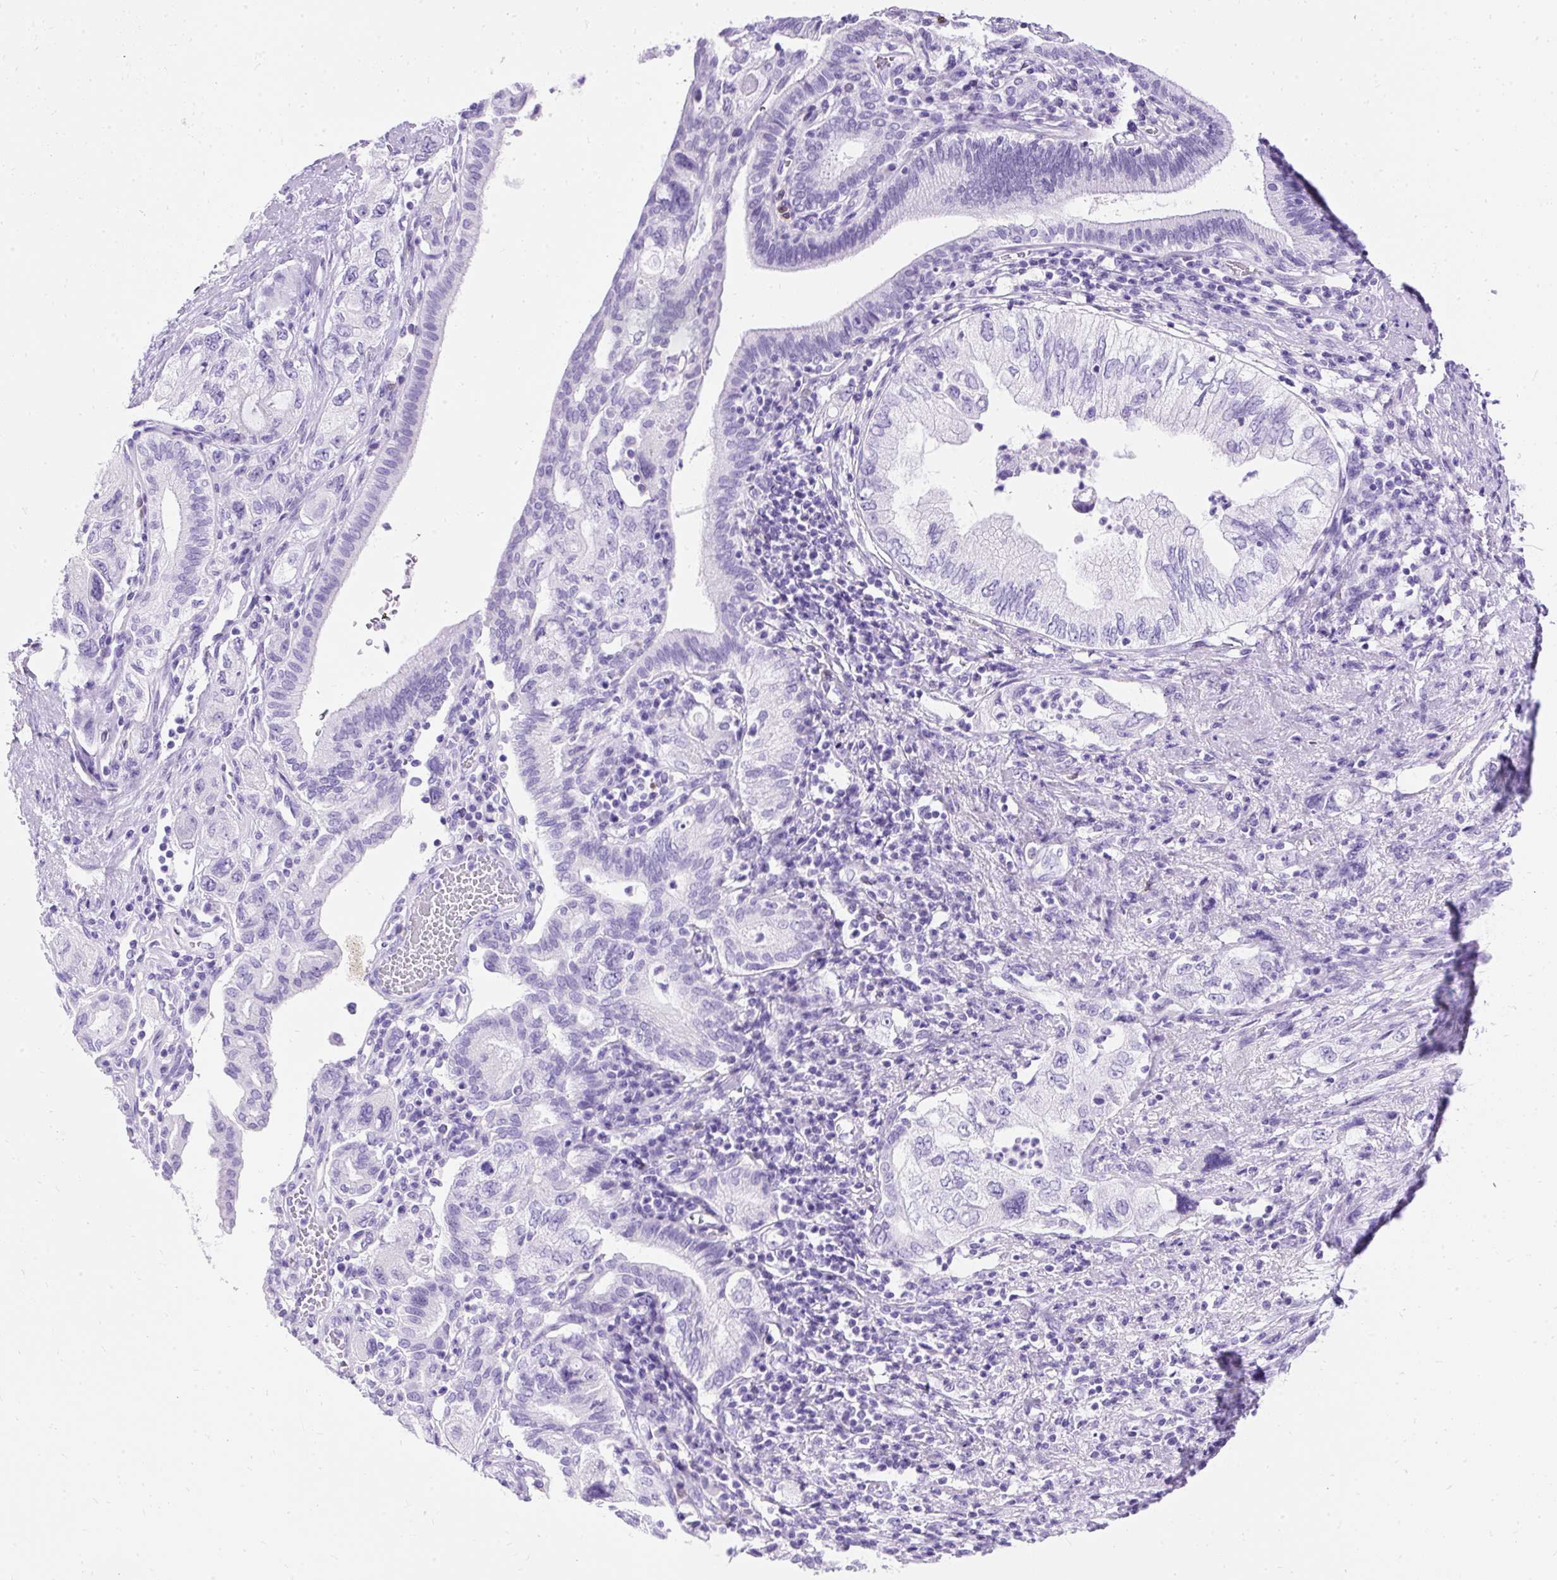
{"staining": {"intensity": "negative", "quantity": "none", "location": "none"}, "tissue": "pancreatic cancer", "cell_type": "Tumor cells", "image_type": "cancer", "snomed": [{"axis": "morphology", "description": "Adenocarcinoma, NOS"}, {"axis": "topography", "description": "Pancreas"}], "caption": "A high-resolution micrograph shows IHC staining of pancreatic adenocarcinoma, which reveals no significant positivity in tumor cells. Brightfield microscopy of immunohistochemistry stained with DAB (brown) and hematoxylin (blue), captured at high magnification.", "gene": "PVALB", "patient": {"sex": "female", "age": 73}}